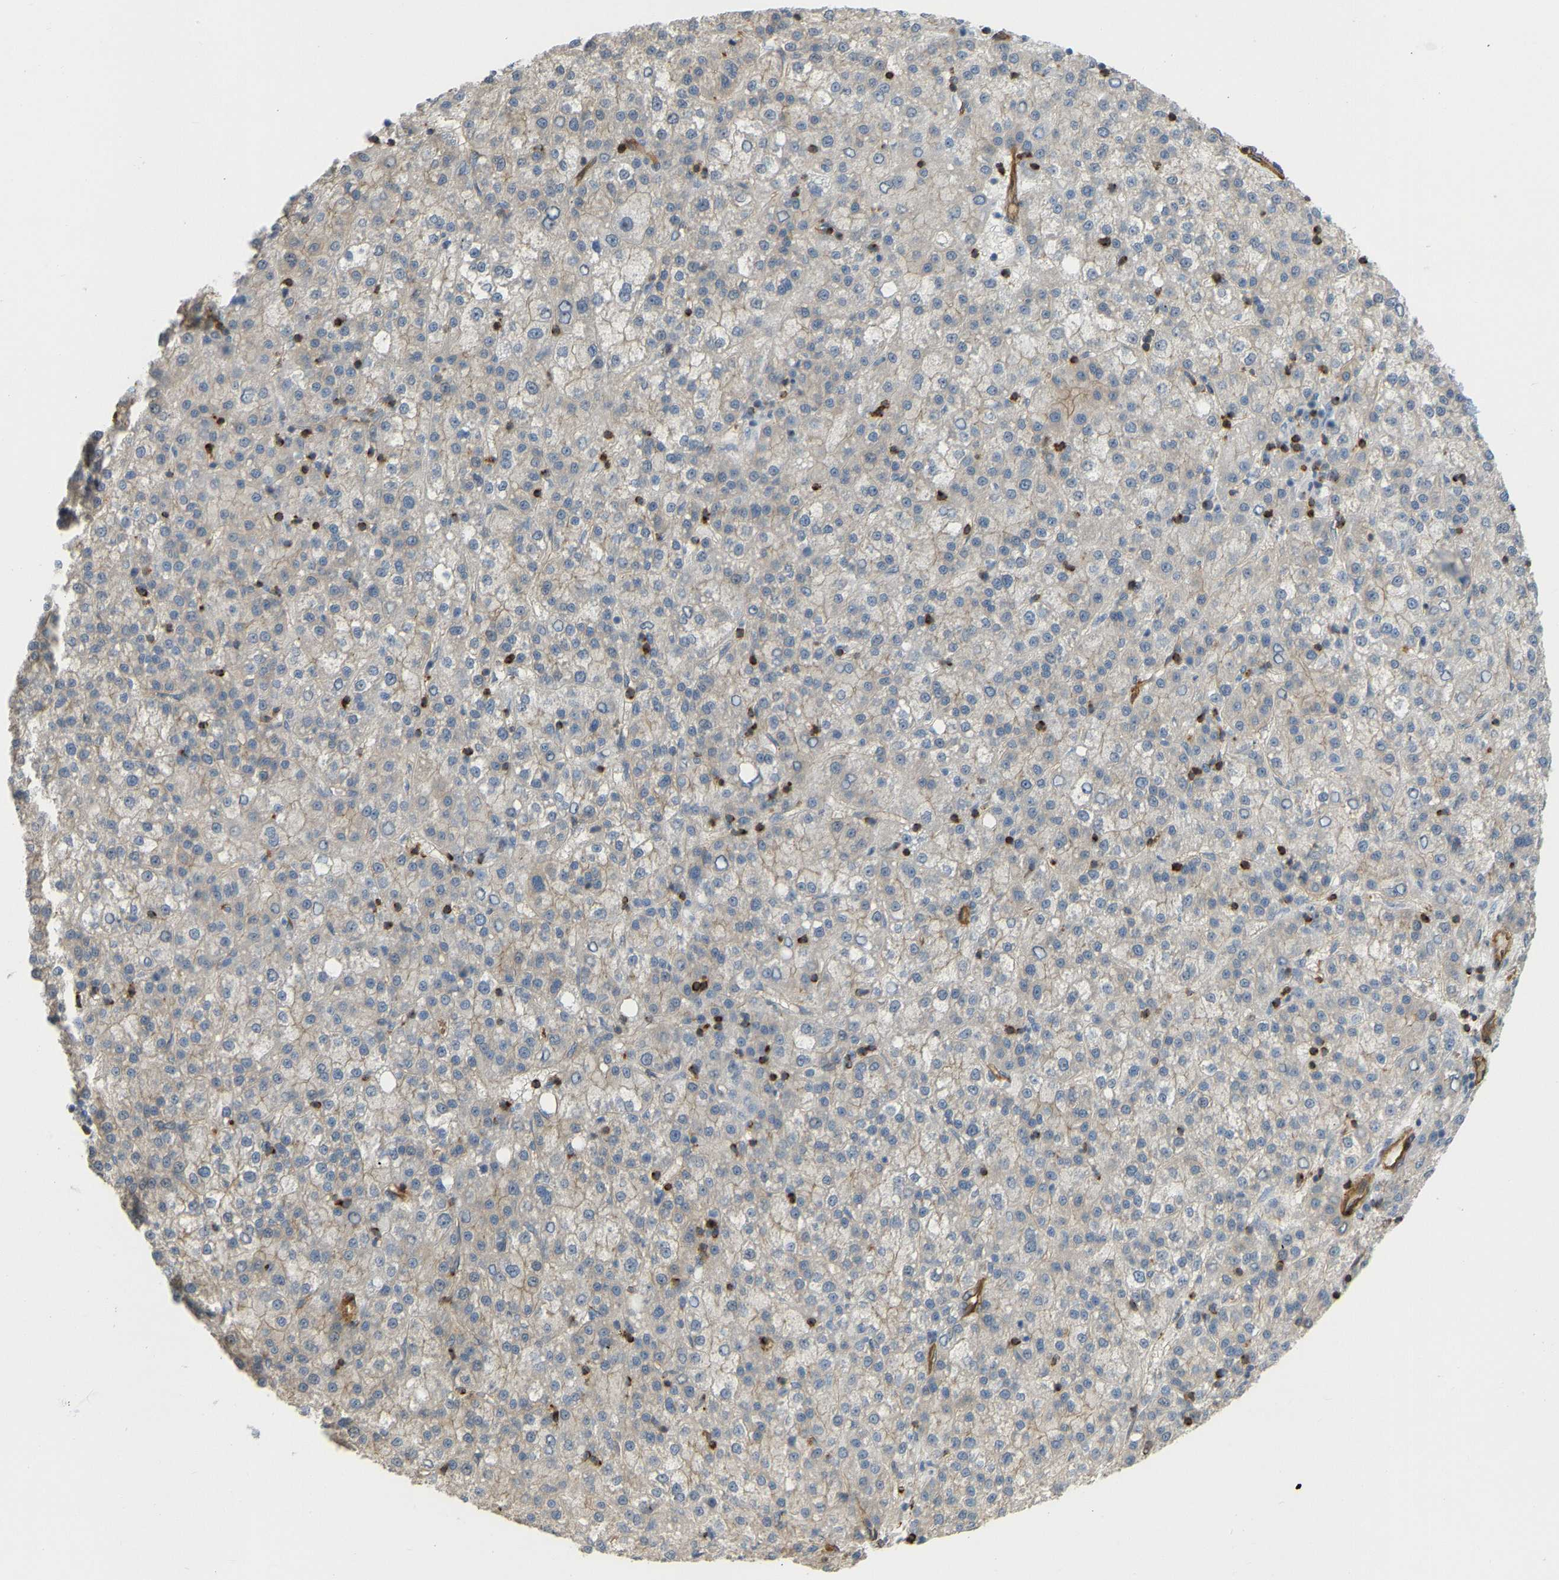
{"staining": {"intensity": "negative", "quantity": "none", "location": "none"}, "tissue": "liver cancer", "cell_type": "Tumor cells", "image_type": "cancer", "snomed": [{"axis": "morphology", "description": "Carcinoma, Hepatocellular, NOS"}, {"axis": "topography", "description": "Liver"}], "caption": "Immunohistochemical staining of human liver hepatocellular carcinoma reveals no significant staining in tumor cells.", "gene": "KIAA1671", "patient": {"sex": "female", "age": 58}}